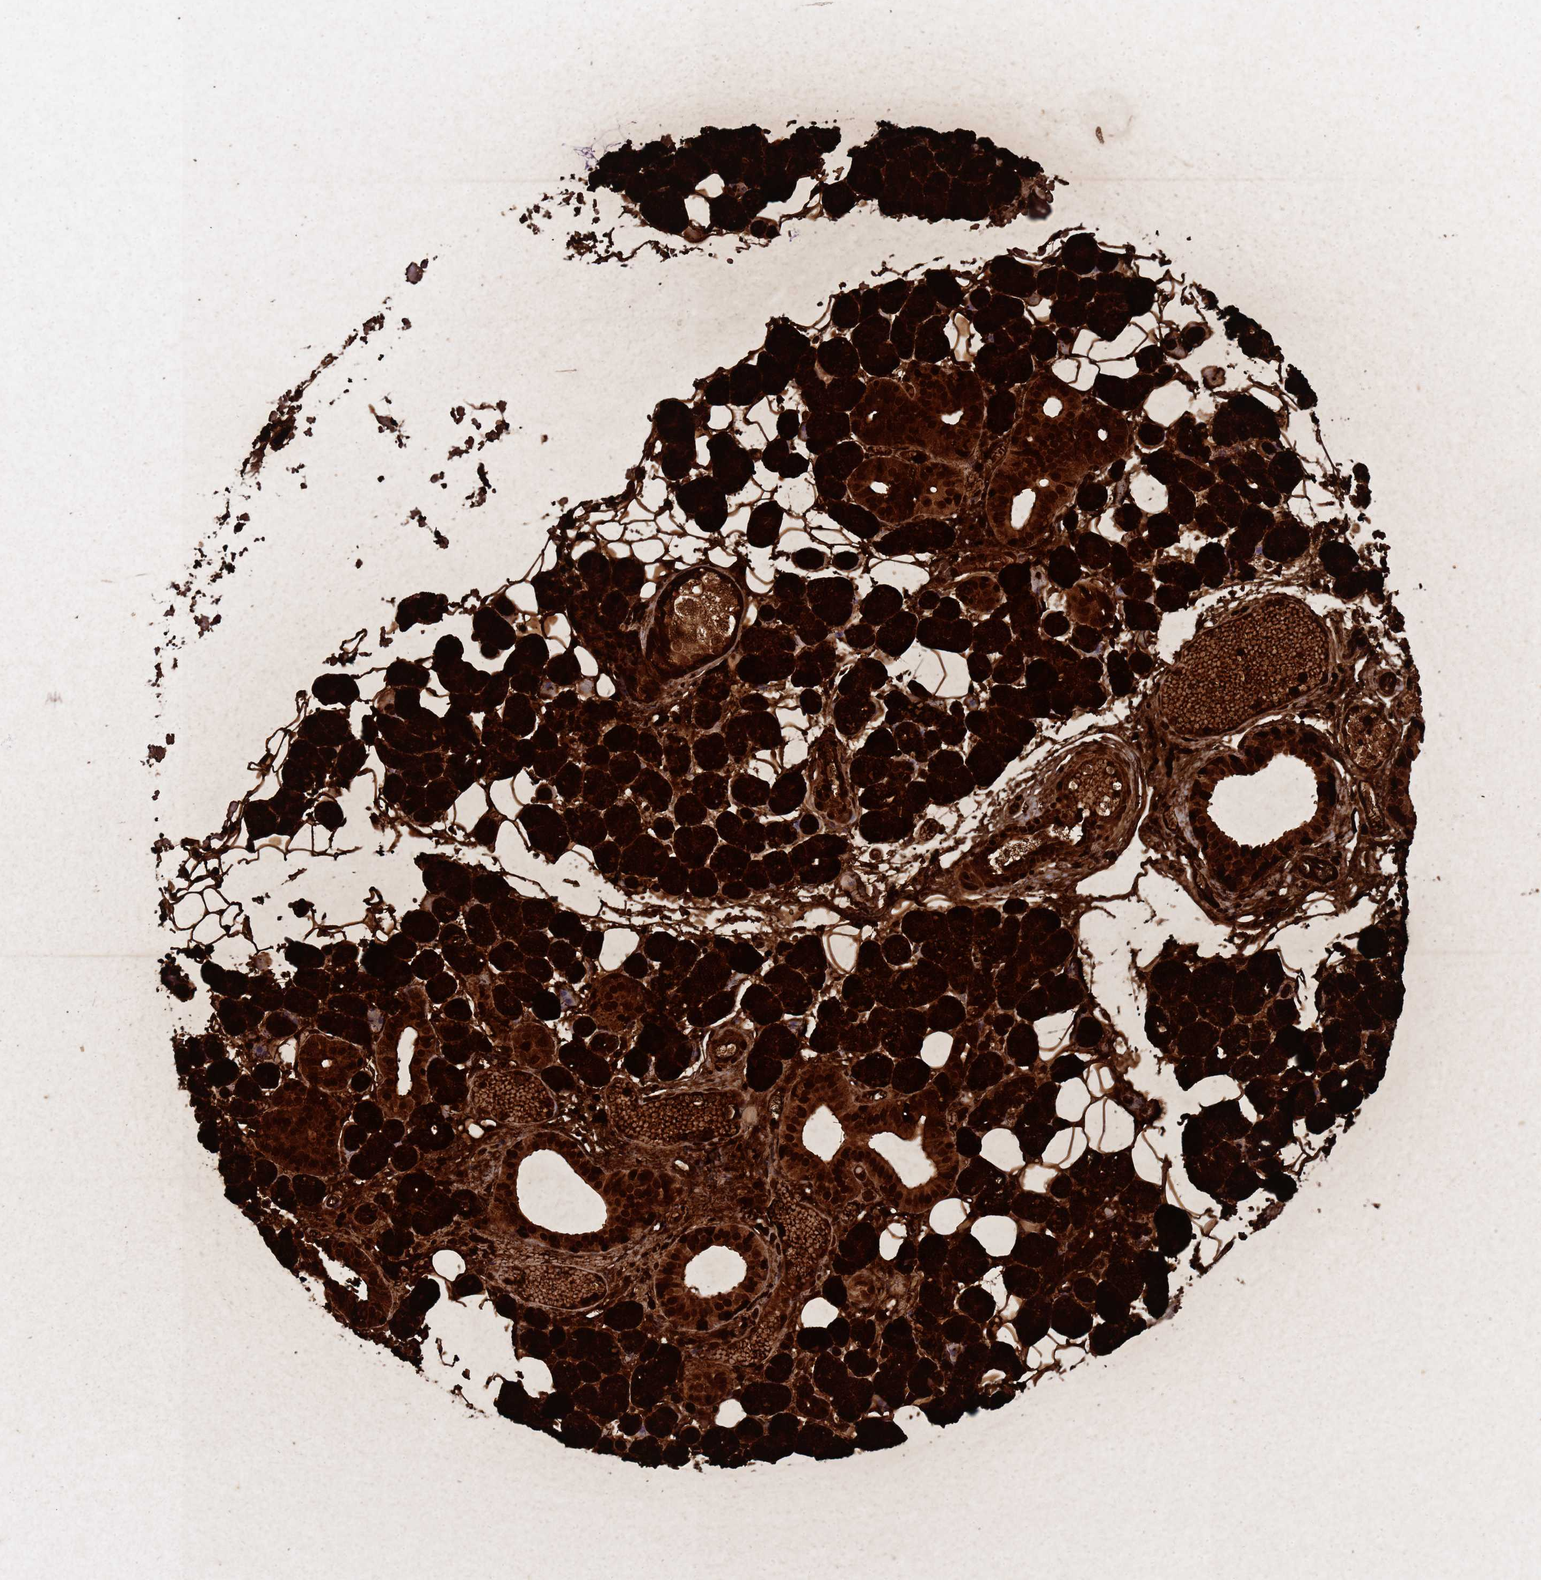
{"staining": {"intensity": "strong", "quantity": ">75%", "location": "cytoplasmic/membranous,nuclear"}, "tissue": "salivary gland", "cell_type": "Glandular cells", "image_type": "normal", "snomed": [{"axis": "morphology", "description": "Normal tissue, NOS"}, {"axis": "topography", "description": "Salivary gland"}], "caption": "Normal salivary gland displays strong cytoplasmic/membranous,nuclear positivity in about >75% of glandular cells, visualized by immunohistochemistry.", "gene": "TRIP6", "patient": {"sex": "female", "age": 33}}